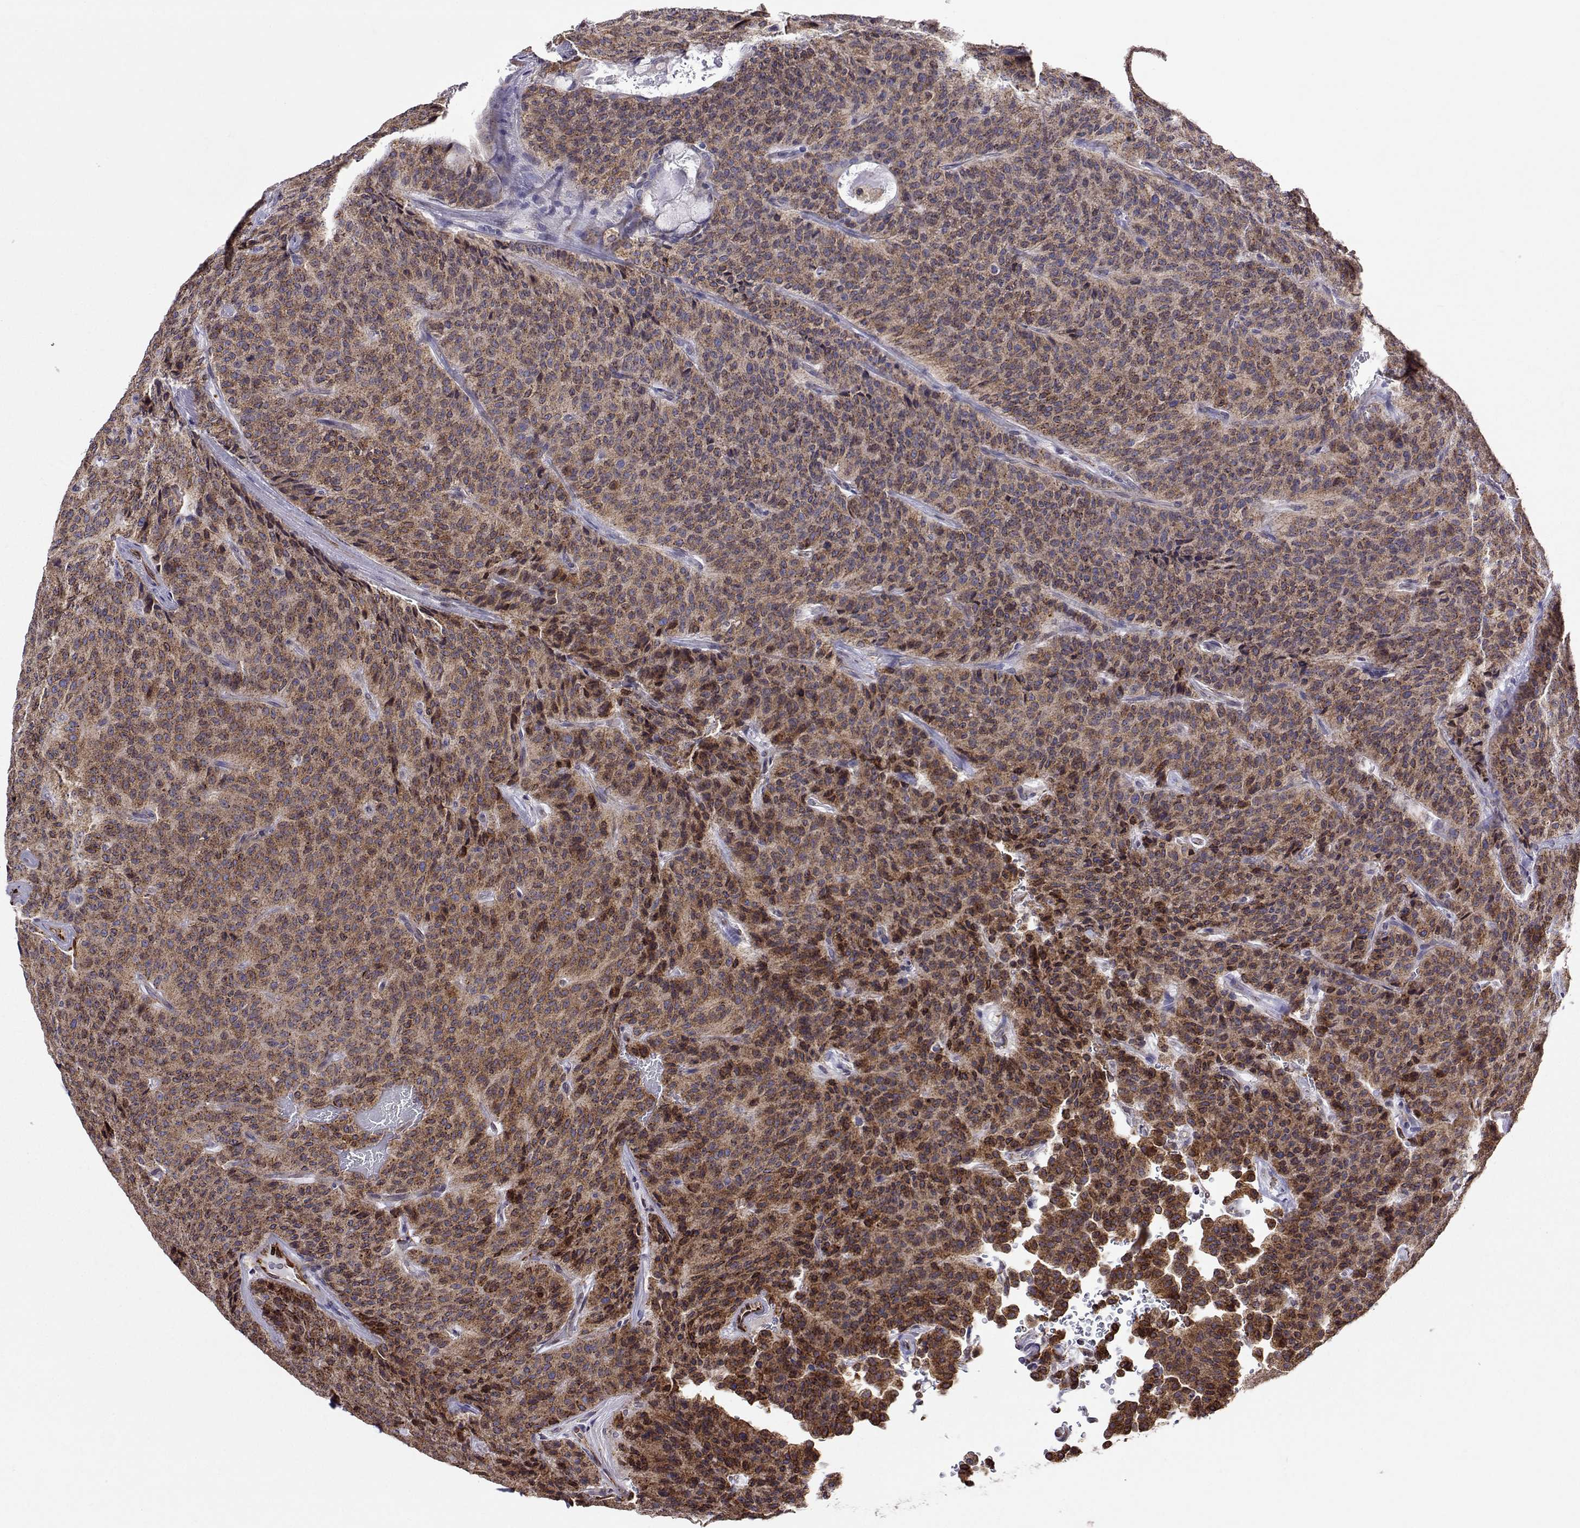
{"staining": {"intensity": "moderate", "quantity": ">75%", "location": "cytoplasmic/membranous"}, "tissue": "carcinoid", "cell_type": "Tumor cells", "image_type": "cancer", "snomed": [{"axis": "morphology", "description": "Carcinoid, malignant, NOS"}, {"axis": "topography", "description": "Lung"}], "caption": "Carcinoid stained for a protein (brown) reveals moderate cytoplasmic/membranous positive positivity in about >75% of tumor cells.", "gene": "PGRMC2", "patient": {"sex": "male", "age": 71}}